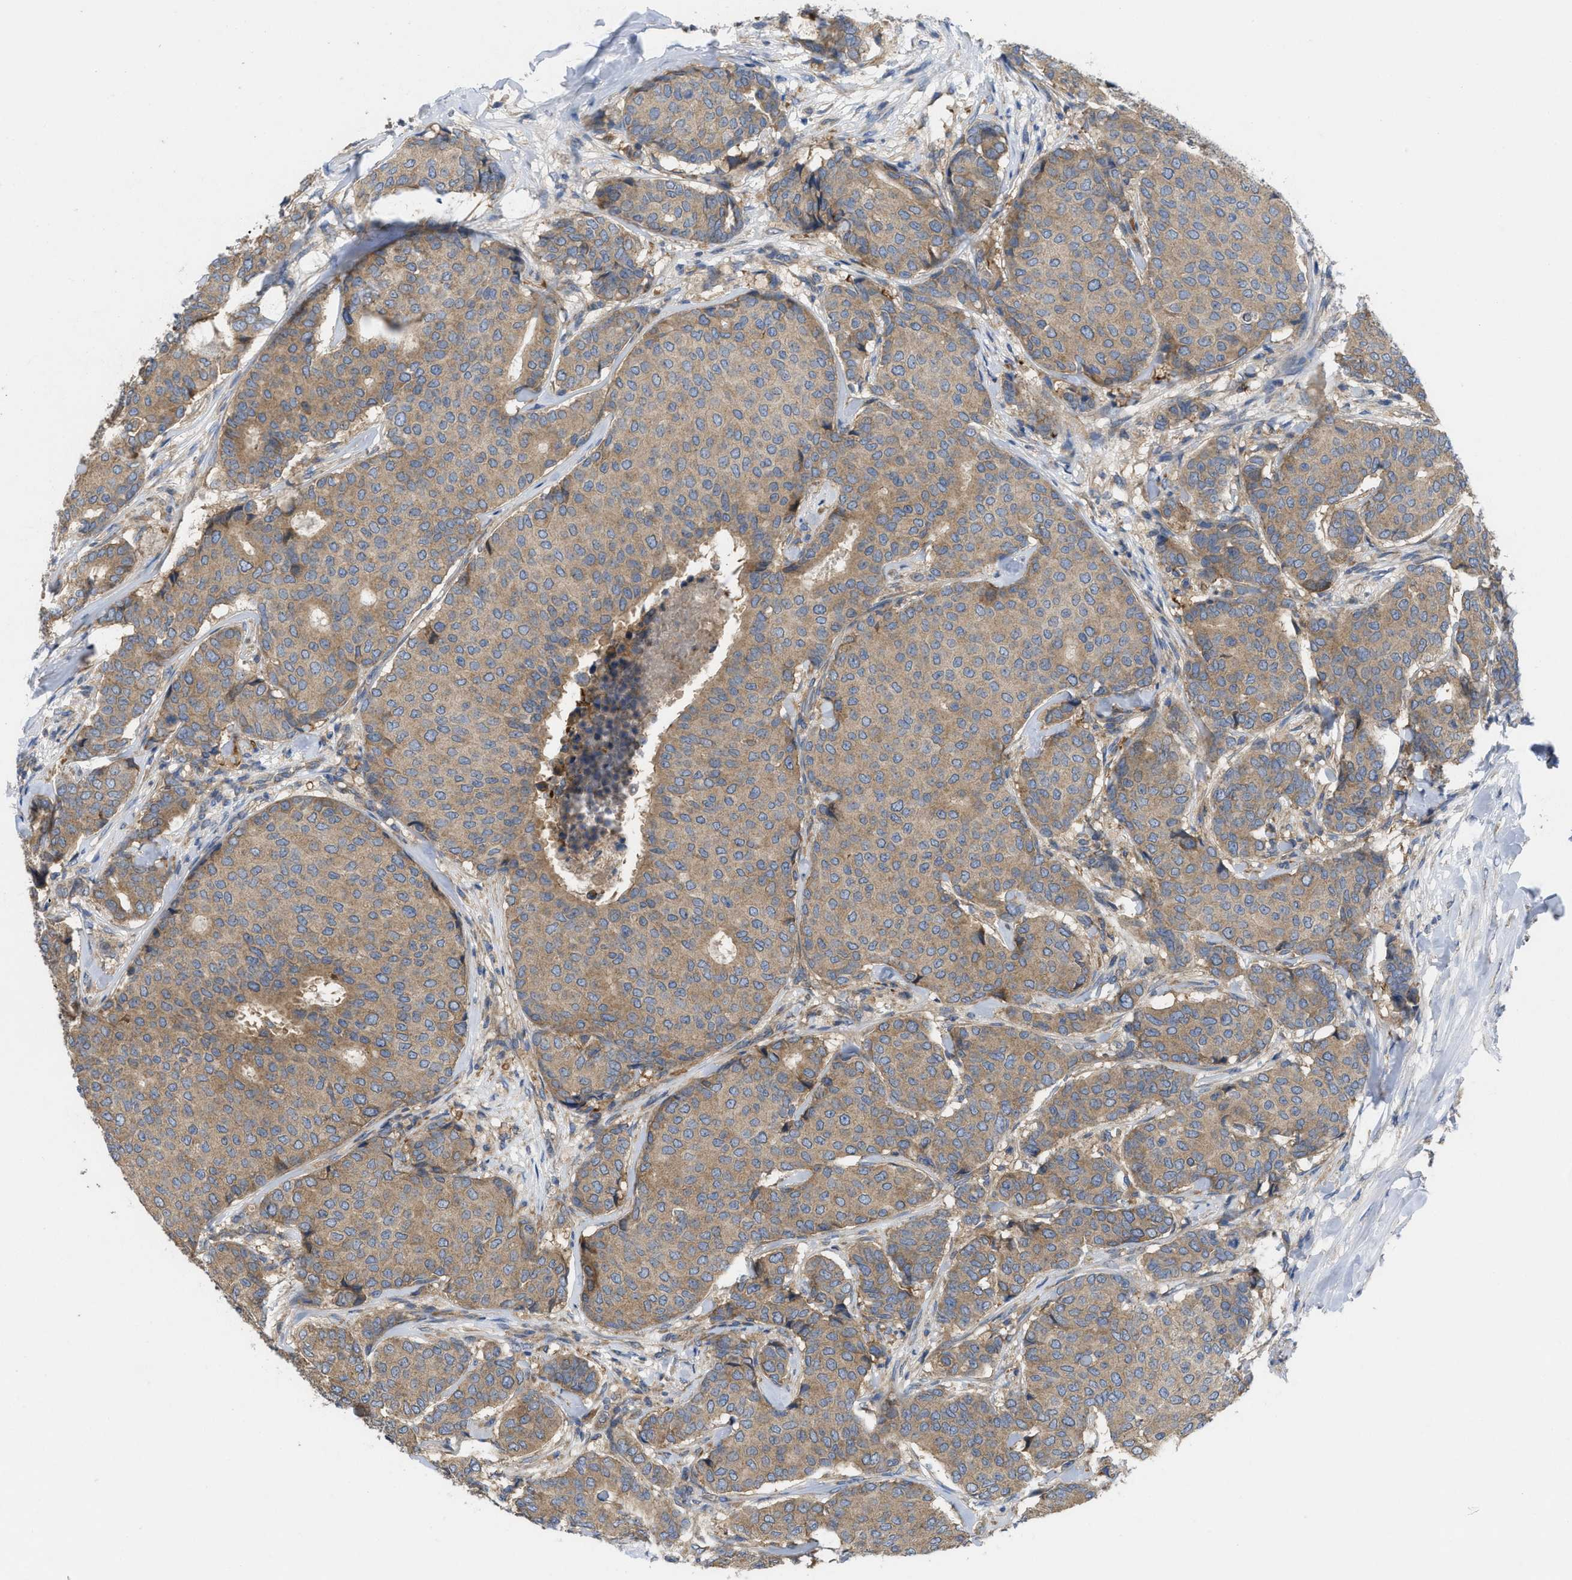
{"staining": {"intensity": "moderate", "quantity": ">75%", "location": "cytoplasmic/membranous"}, "tissue": "breast cancer", "cell_type": "Tumor cells", "image_type": "cancer", "snomed": [{"axis": "morphology", "description": "Duct carcinoma"}, {"axis": "topography", "description": "Breast"}], "caption": "Immunohistochemistry (IHC) (DAB) staining of breast cancer (infiltrating ductal carcinoma) reveals moderate cytoplasmic/membranous protein staining in approximately >75% of tumor cells.", "gene": "TMEM131", "patient": {"sex": "female", "age": 75}}